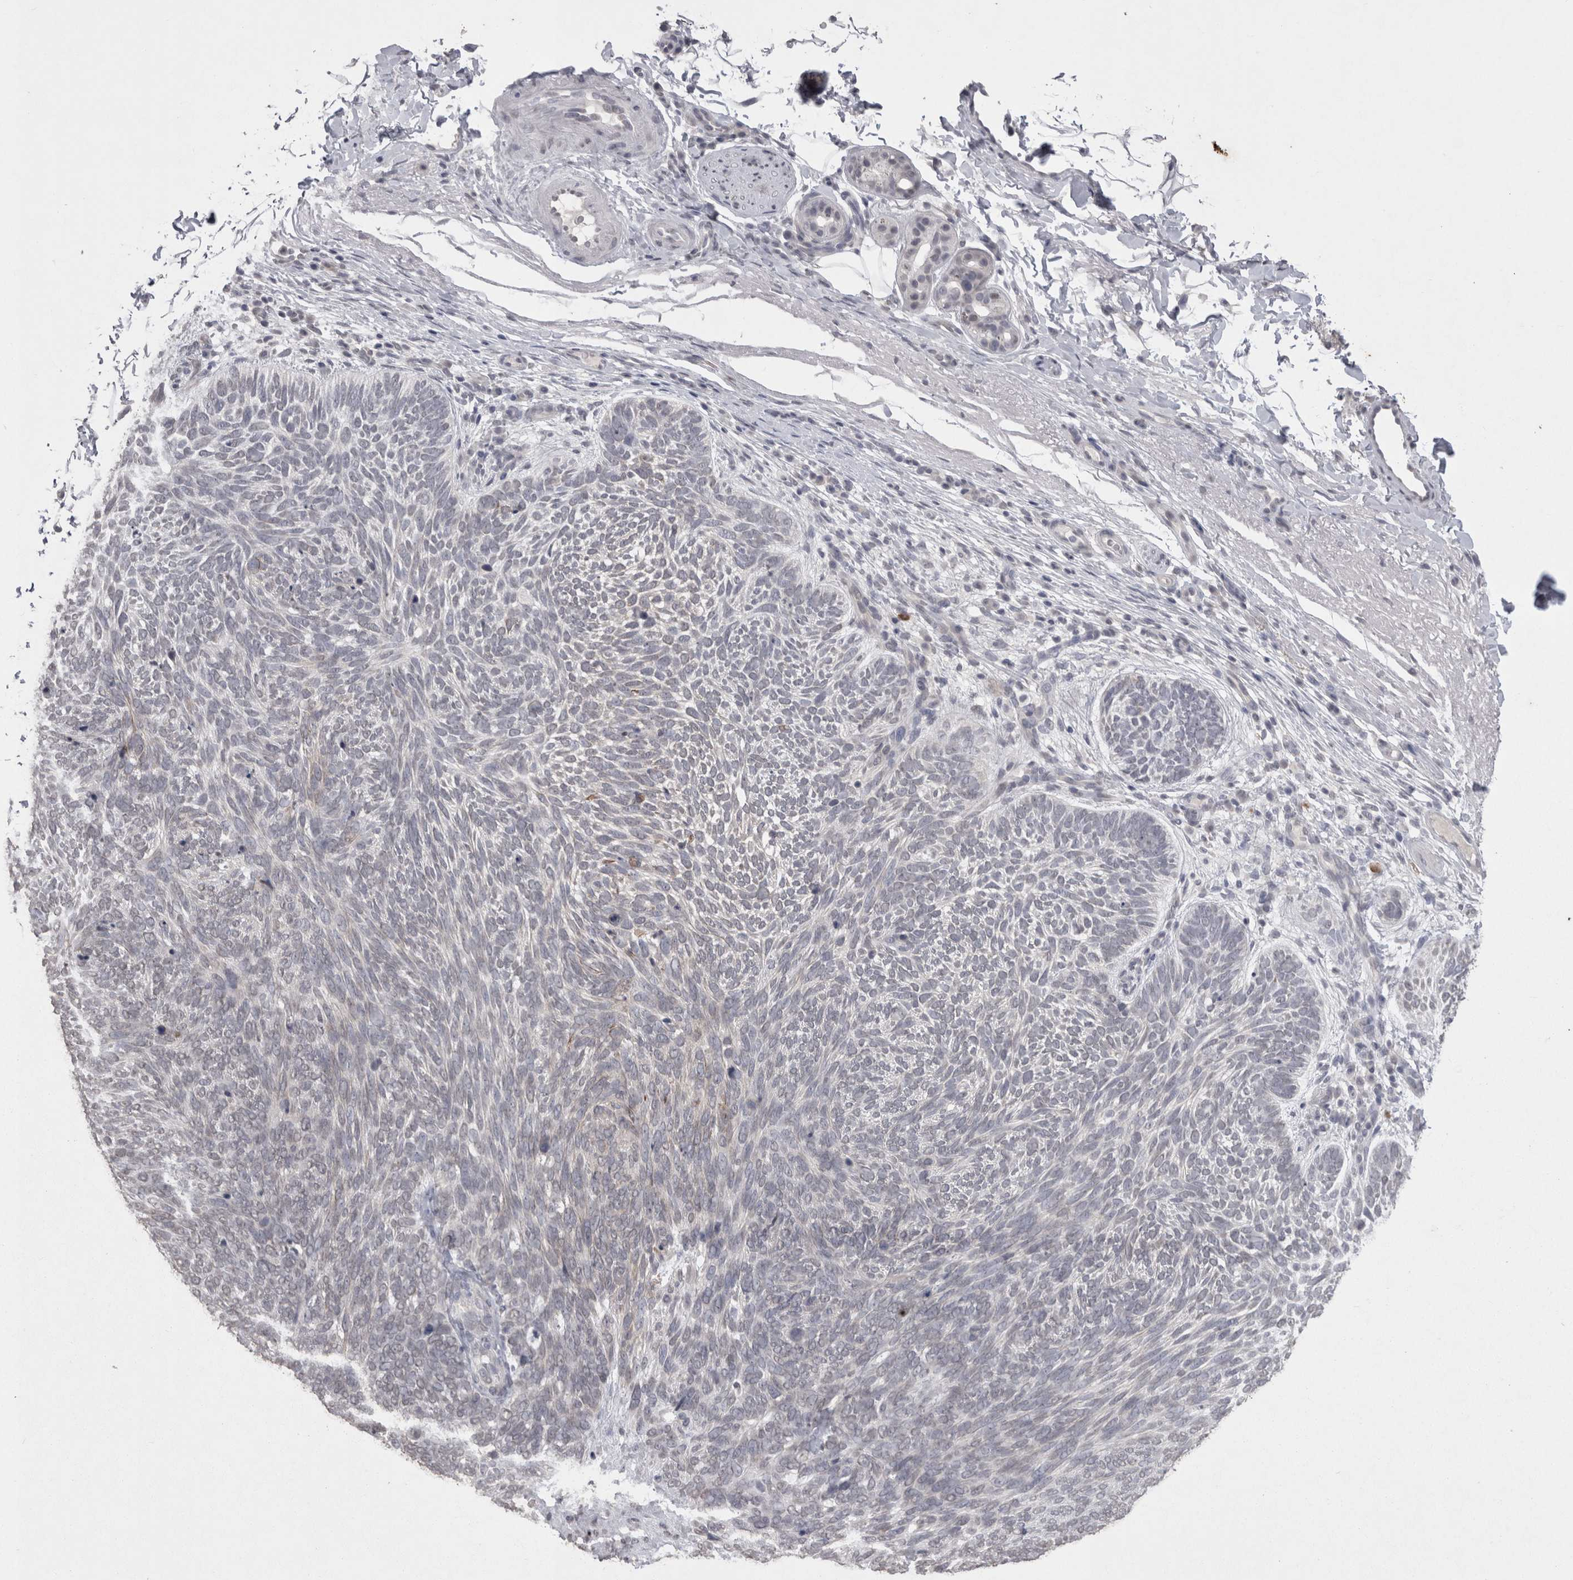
{"staining": {"intensity": "negative", "quantity": "none", "location": "none"}, "tissue": "skin cancer", "cell_type": "Tumor cells", "image_type": "cancer", "snomed": [{"axis": "morphology", "description": "Basal cell carcinoma"}, {"axis": "topography", "description": "Skin"}], "caption": "Immunohistochemistry histopathology image of basal cell carcinoma (skin) stained for a protein (brown), which exhibits no expression in tumor cells.", "gene": "DDX4", "patient": {"sex": "female", "age": 85}}